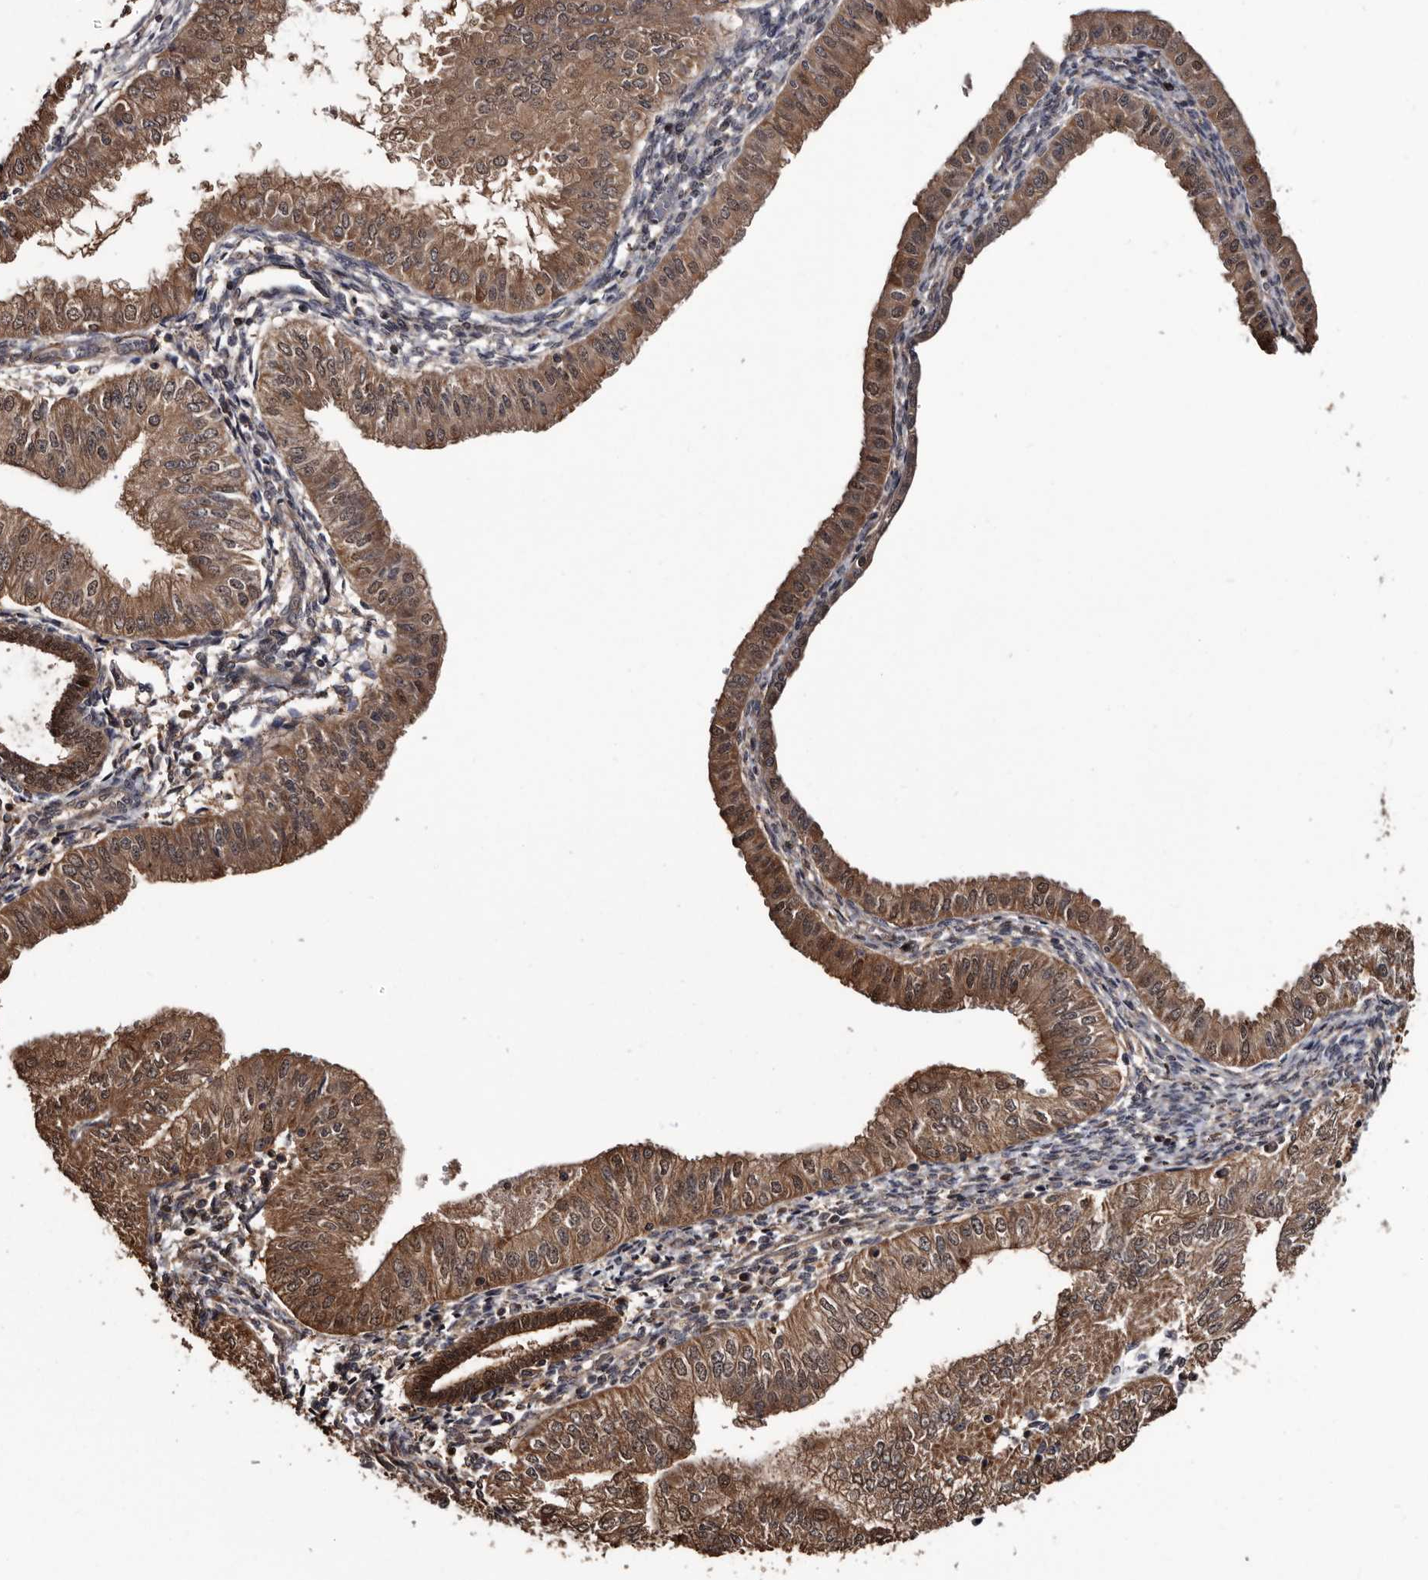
{"staining": {"intensity": "moderate", "quantity": ">75%", "location": "cytoplasmic/membranous"}, "tissue": "endometrial cancer", "cell_type": "Tumor cells", "image_type": "cancer", "snomed": [{"axis": "morphology", "description": "Normal tissue, NOS"}, {"axis": "morphology", "description": "Adenocarcinoma, NOS"}, {"axis": "topography", "description": "Endometrium"}], "caption": "Human adenocarcinoma (endometrial) stained with a brown dye exhibits moderate cytoplasmic/membranous positive expression in about >75% of tumor cells.", "gene": "TTI2", "patient": {"sex": "female", "age": 53}}